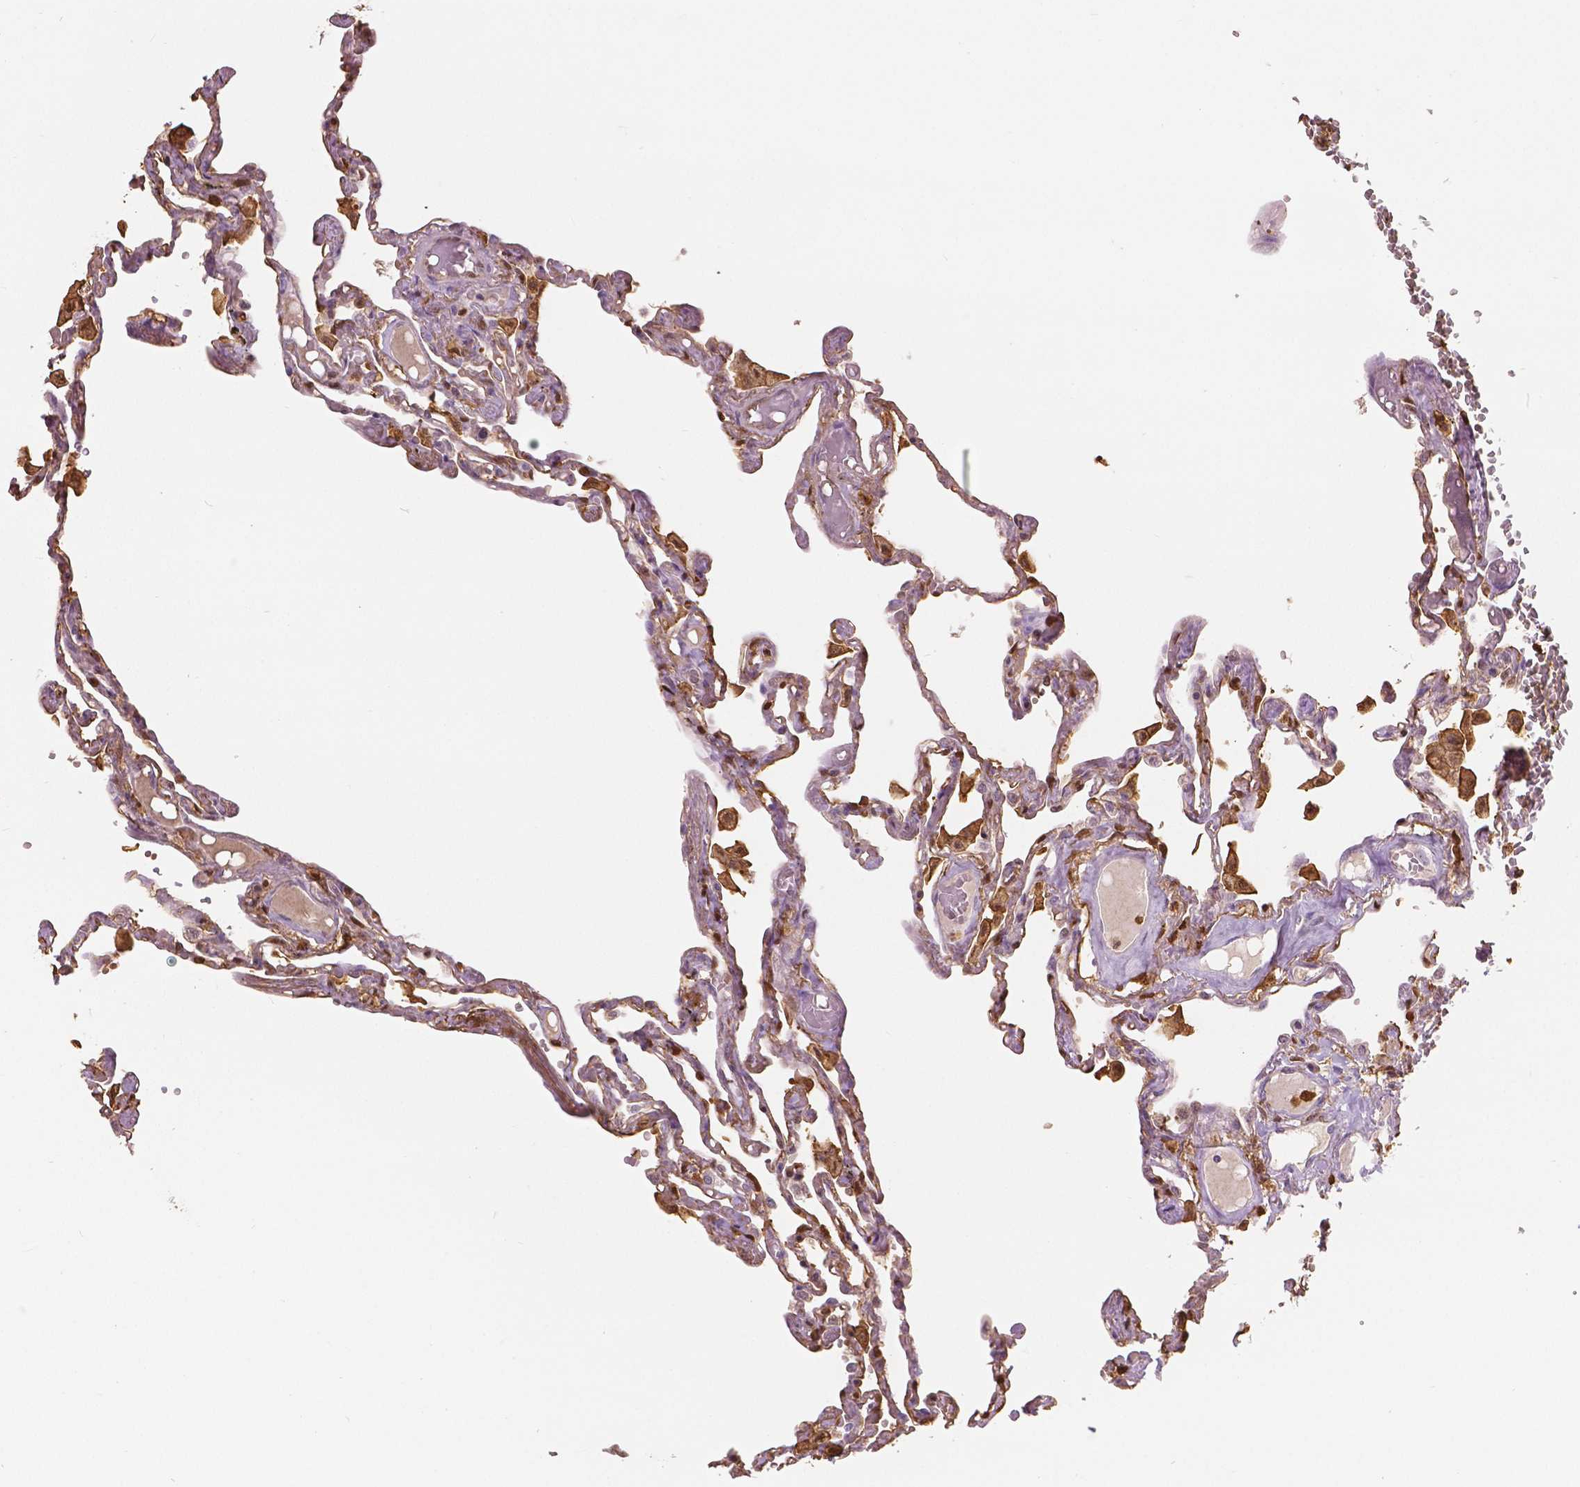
{"staining": {"intensity": "negative", "quantity": "none", "location": "none"}, "tissue": "lung", "cell_type": "Alveolar cells", "image_type": "normal", "snomed": [{"axis": "morphology", "description": "Normal tissue, NOS"}, {"axis": "morphology", "description": "Adenocarcinoma, NOS"}, {"axis": "topography", "description": "Cartilage tissue"}, {"axis": "topography", "description": "Lung"}], "caption": "An immunohistochemistry histopathology image of normal lung is shown. There is no staining in alveolar cells of lung.", "gene": "S100A4", "patient": {"sex": "female", "age": 67}}